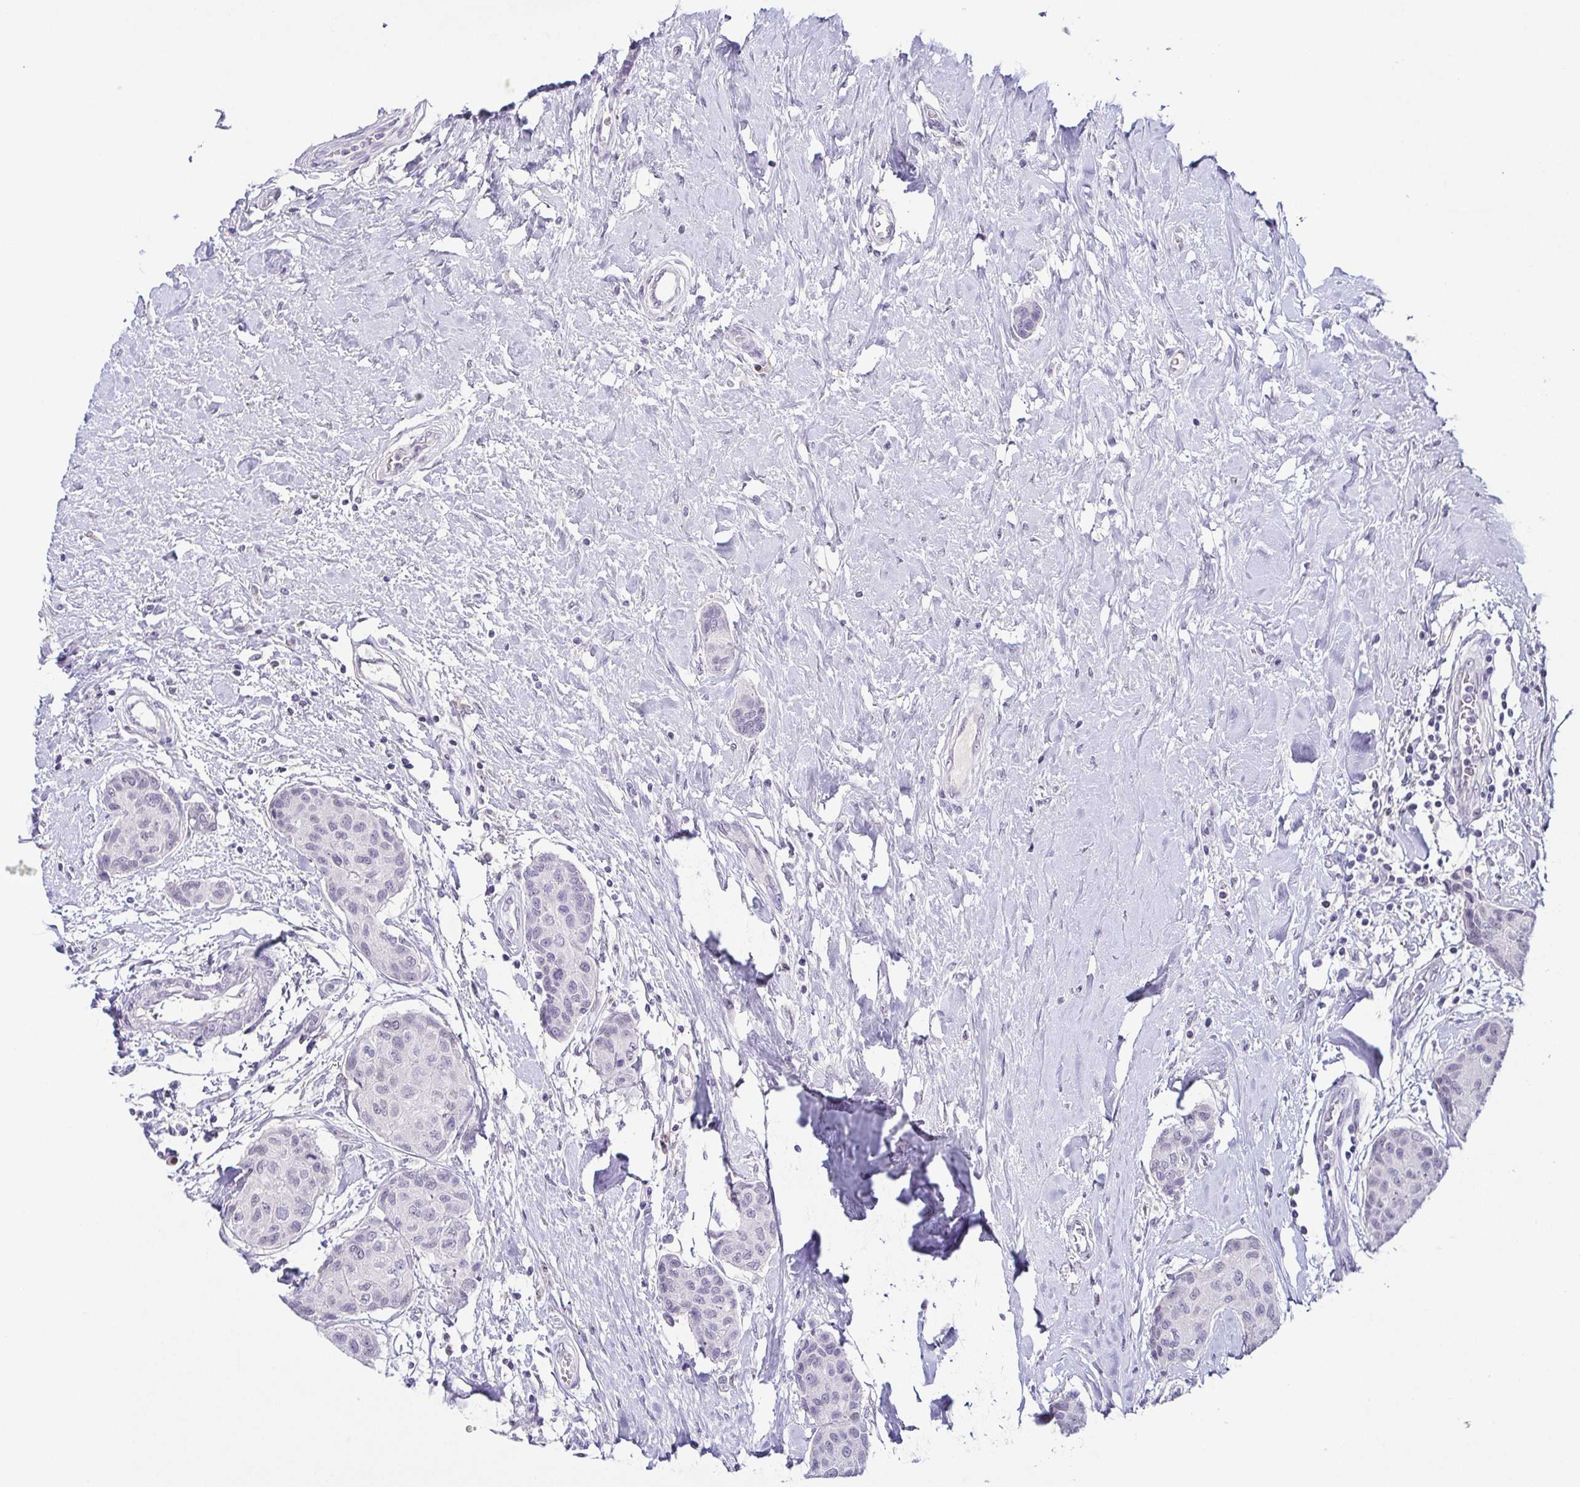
{"staining": {"intensity": "negative", "quantity": "none", "location": "none"}, "tissue": "breast cancer", "cell_type": "Tumor cells", "image_type": "cancer", "snomed": [{"axis": "morphology", "description": "Duct carcinoma"}, {"axis": "topography", "description": "Breast"}], "caption": "Histopathology image shows no significant protein positivity in tumor cells of breast cancer (invasive ductal carcinoma). (DAB (3,3'-diaminobenzidine) IHC with hematoxylin counter stain).", "gene": "TCF3", "patient": {"sex": "female", "age": 80}}